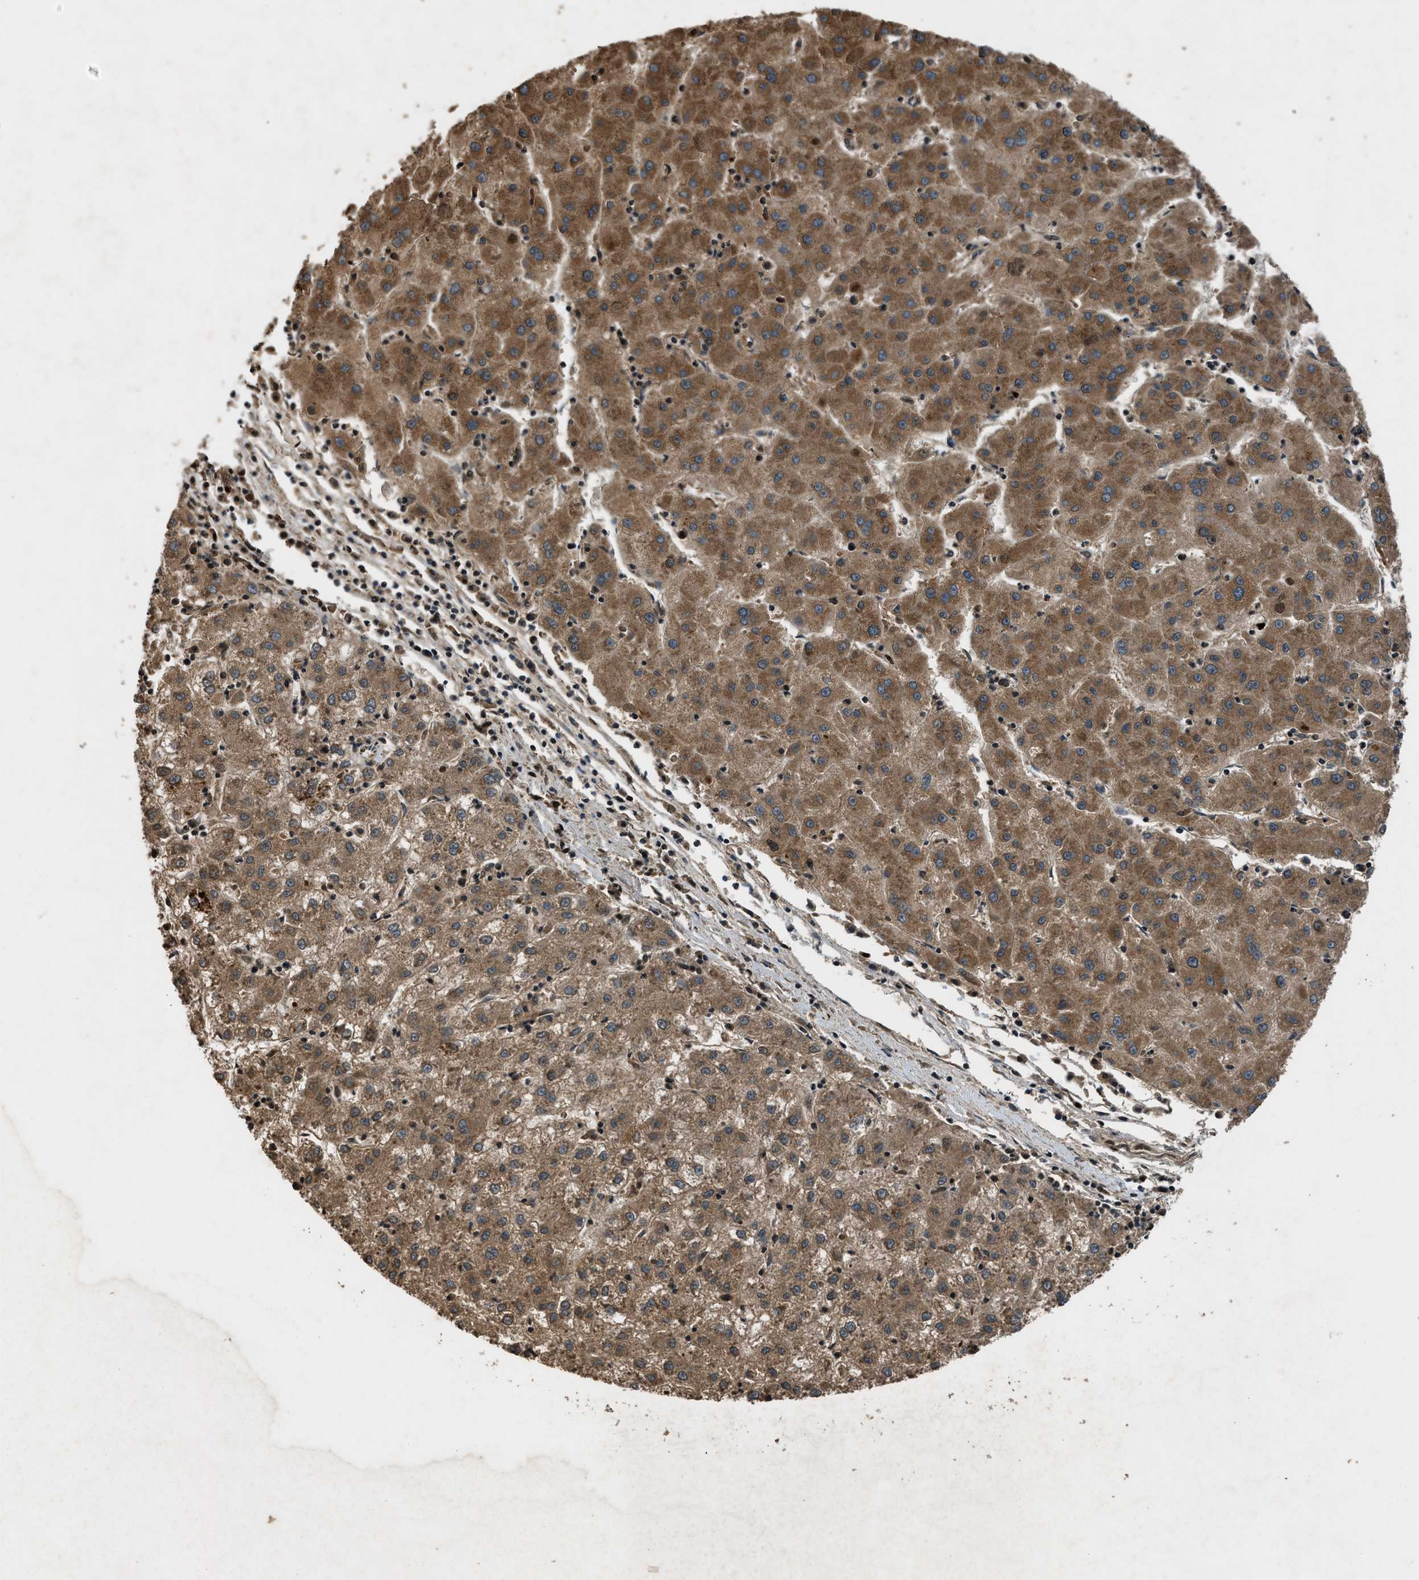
{"staining": {"intensity": "moderate", "quantity": ">75%", "location": "cytoplasmic/membranous"}, "tissue": "liver cancer", "cell_type": "Tumor cells", "image_type": "cancer", "snomed": [{"axis": "morphology", "description": "Carcinoma, Hepatocellular, NOS"}, {"axis": "topography", "description": "Liver"}], "caption": "This is an image of immunohistochemistry (IHC) staining of liver cancer, which shows moderate positivity in the cytoplasmic/membranous of tumor cells.", "gene": "RPS6KB1", "patient": {"sex": "male", "age": 72}}